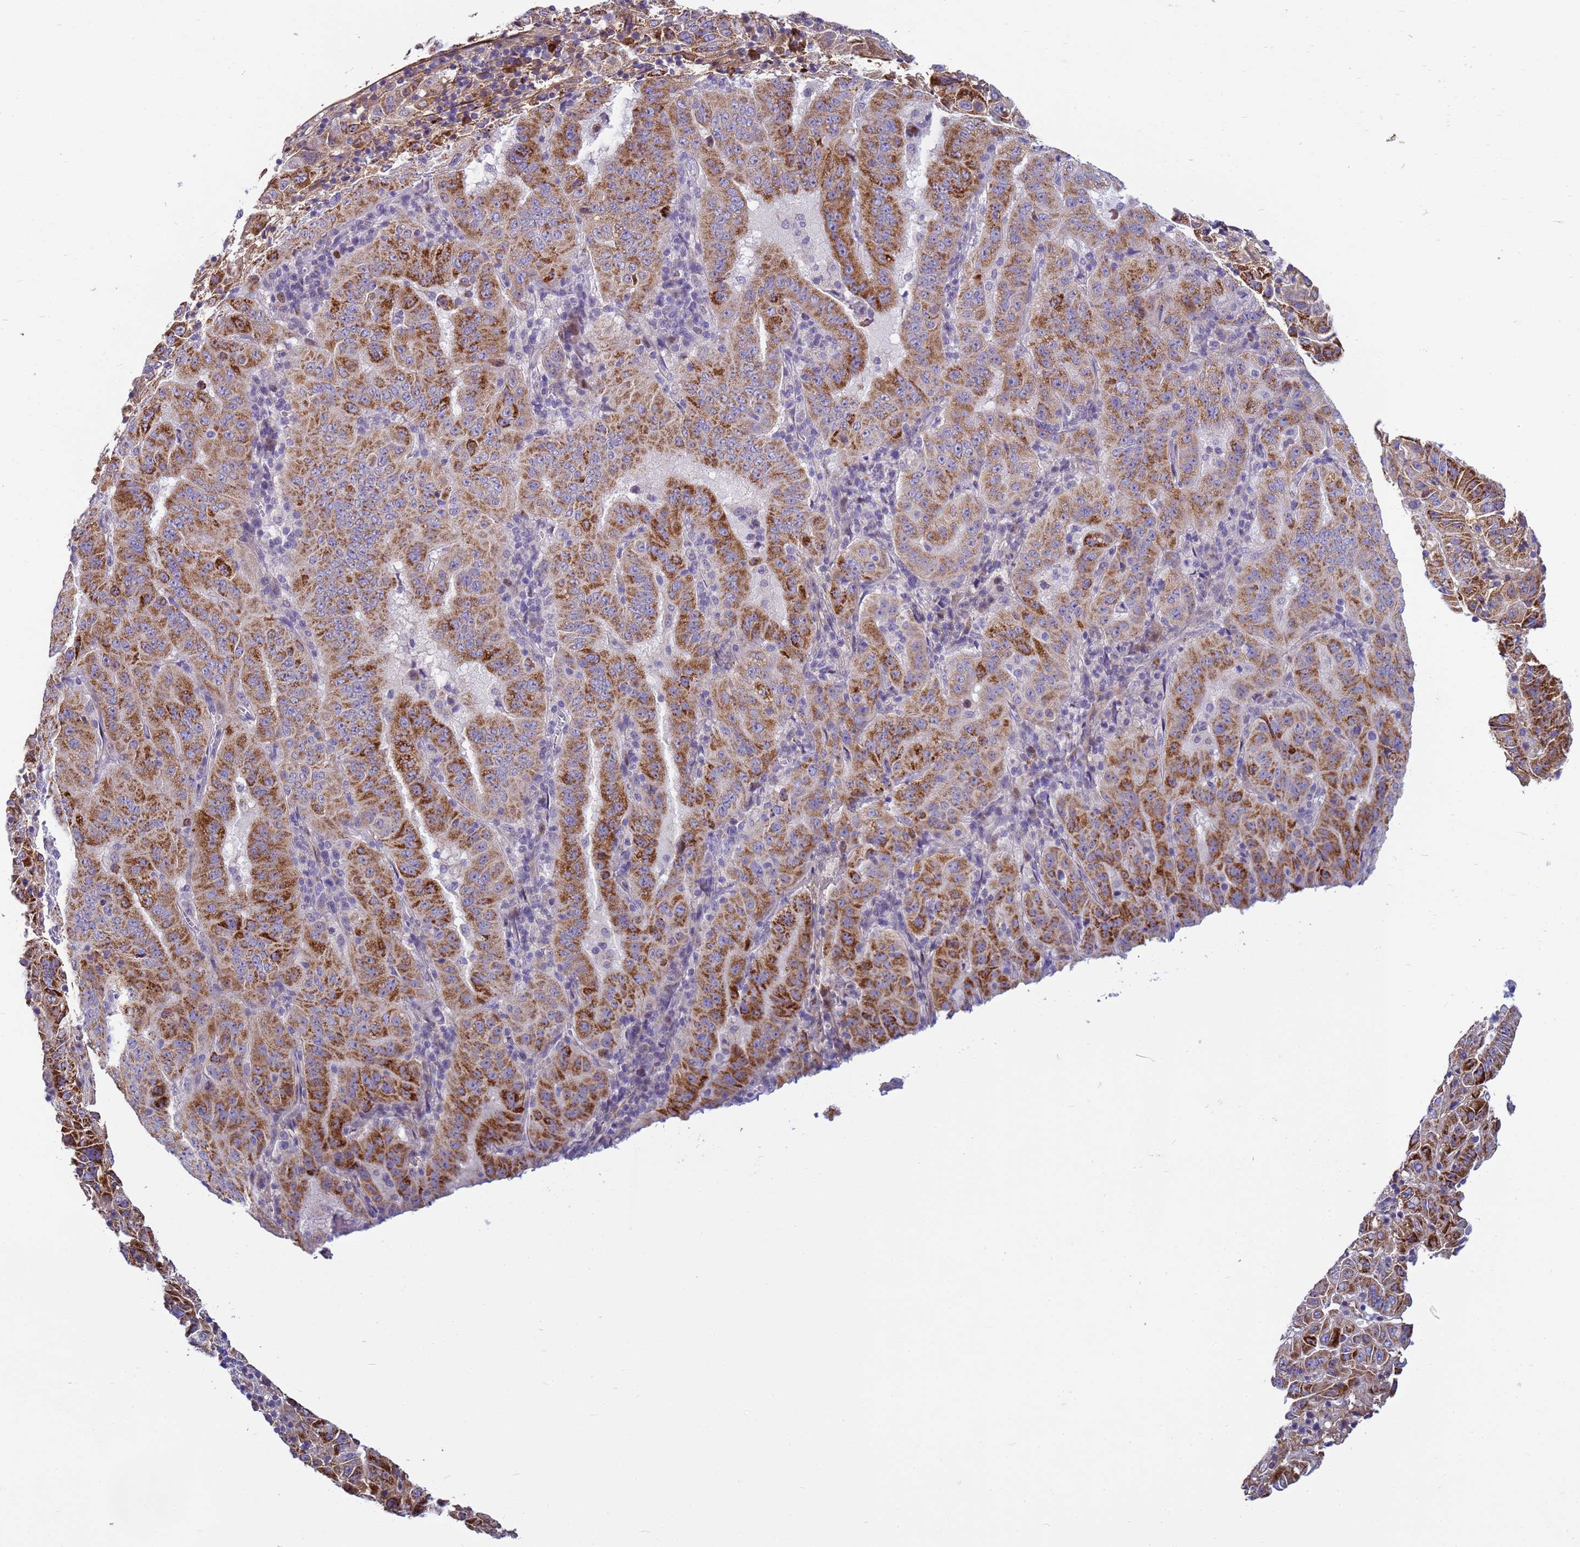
{"staining": {"intensity": "moderate", "quantity": ">75%", "location": "cytoplasmic/membranous"}, "tissue": "pancreatic cancer", "cell_type": "Tumor cells", "image_type": "cancer", "snomed": [{"axis": "morphology", "description": "Adenocarcinoma, NOS"}, {"axis": "topography", "description": "Pancreas"}], "caption": "Adenocarcinoma (pancreatic) stained for a protein (brown) displays moderate cytoplasmic/membranous positive positivity in about >75% of tumor cells.", "gene": "P2RX7", "patient": {"sex": "male", "age": 63}}